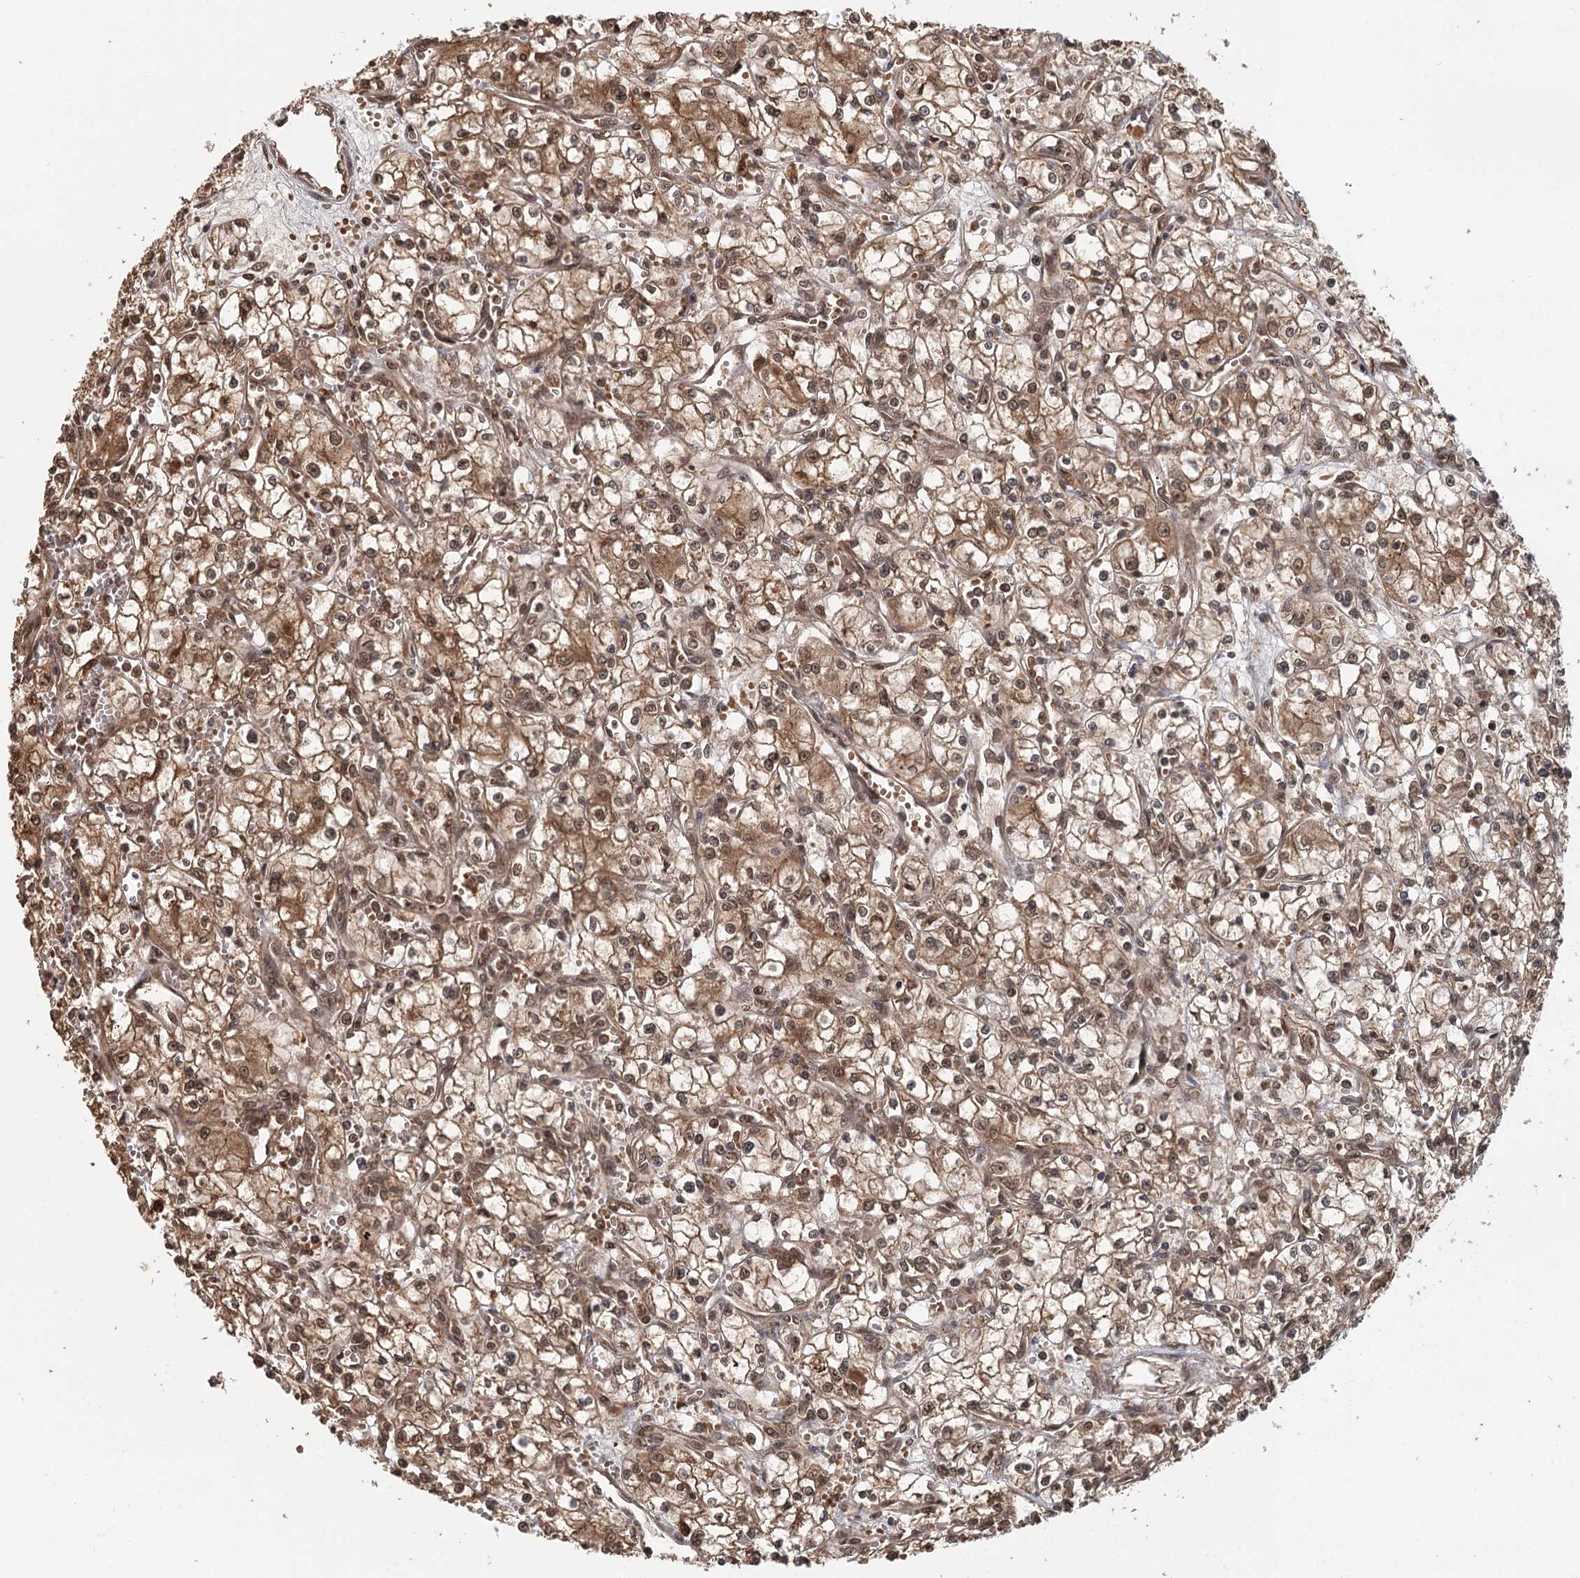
{"staining": {"intensity": "moderate", "quantity": ">75%", "location": "cytoplasmic/membranous,nuclear"}, "tissue": "renal cancer", "cell_type": "Tumor cells", "image_type": "cancer", "snomed": [{"axis": "morphology", "description": "Adenocarcinoma, NOS"}, {"axis": "topography", "description": "Kidney"}], "caption": "Protein staining of renal cancer tissue shows moderate cytoplasmic/membranous and nuclear positivity in approximately >75% of tumor cells.", "gene": "N6AMT1", "patient": {"sex": "male", "age": 59}}